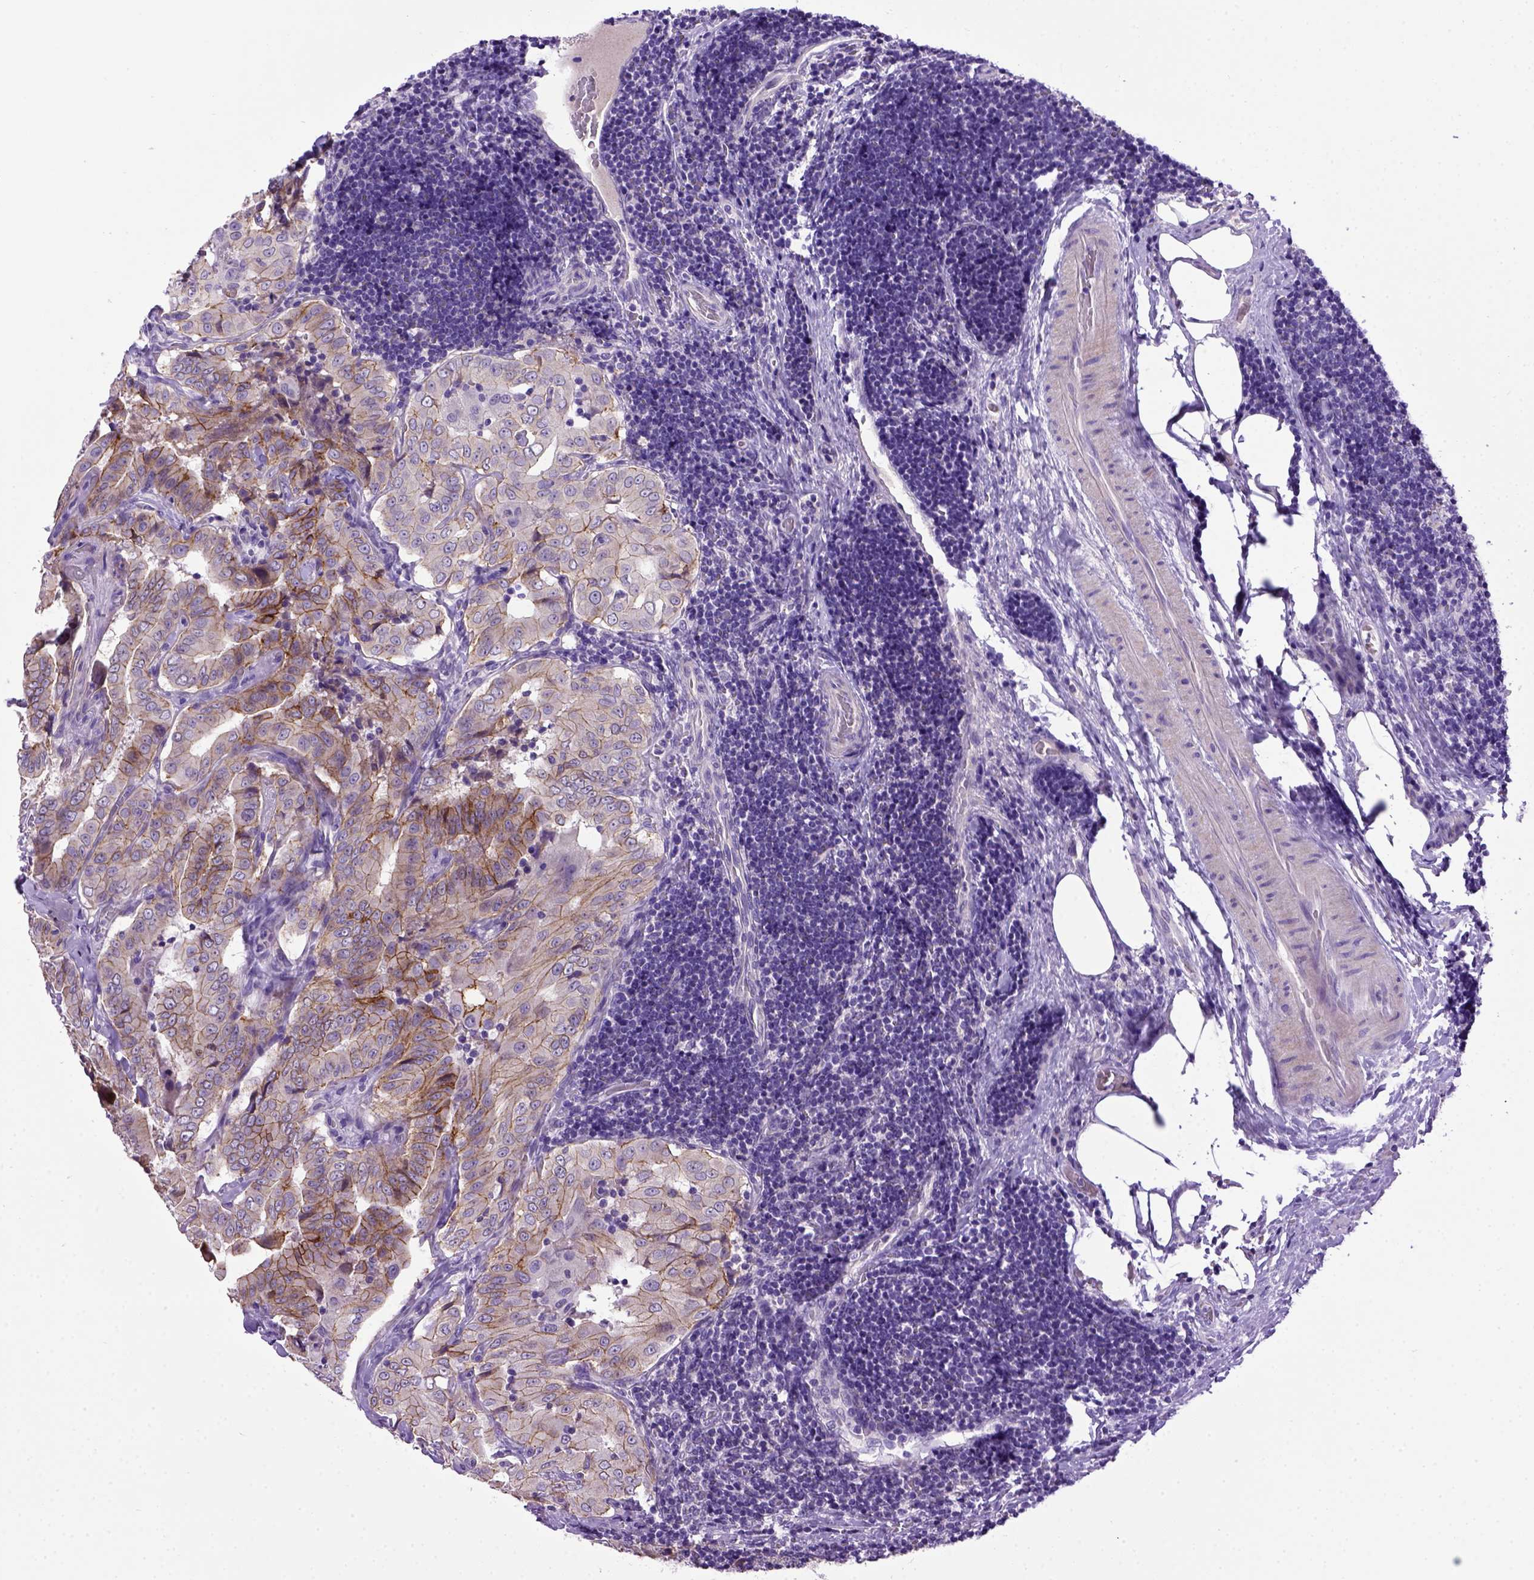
{"staining": {"intensity": "moderate", "quantity": "25%-75%", "location": "cytoplasmic/membranous"}, "tissue": "thyroid cancer", "cell_type": "Tumor cells", "image_type": "cancer", "snomed": [{"axis": "morphology", "description": "Papillary adenocarcinoma, NOS"}, {"axis": "topography", "description": "Thyroid gland"}], "caption": "Immunohistochemistry (IHC) (DAB (3,3'-diaminobenzidine)) staining of human papillary adenocarcinoma (thyroid) reveals moderate cytoplasmic/membranous protein staining in approximately 25%-75% of tumor cells.", "gene": "CDH1", "patient": {"sex": "male", "age": 61}}